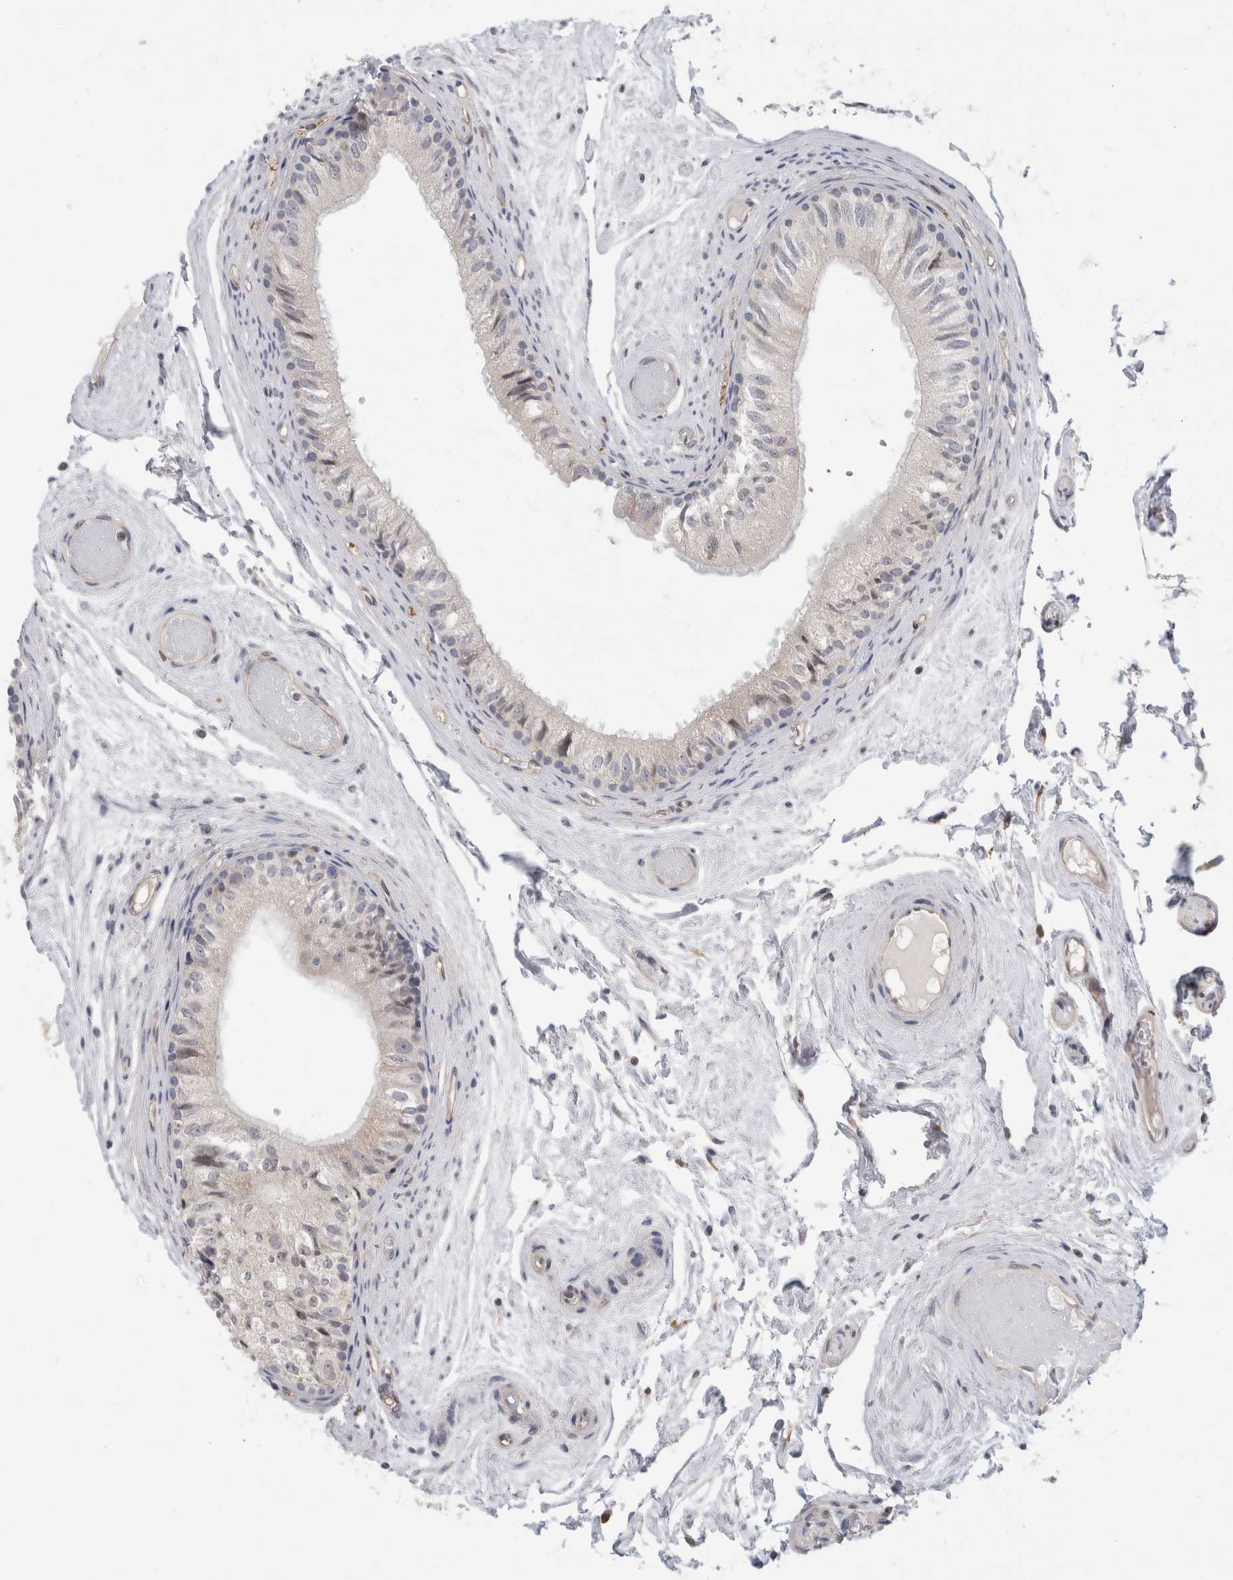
{"staining": {"intensity": "weak", "quantity": "25%-75%", "location": "cytoplasmic/membranous"}, "tissue": "epididymis", "cell_type": "Glandular cells", "image_type": "normal", "snomed": [{"axis": "morphology", "description": "Normal tissue, NOS"}, {"axis": "topography", "description": "Epididymis"}], "caption": "The photomicrograph shows staining of benign epididymis, revealing weak cytoplasmic/membranous protein staining (brown color) within glandular cells. Nuclei are stained in blue.", "gene": "SYTL5", "patient": {"sex": "male", "age": 79}}